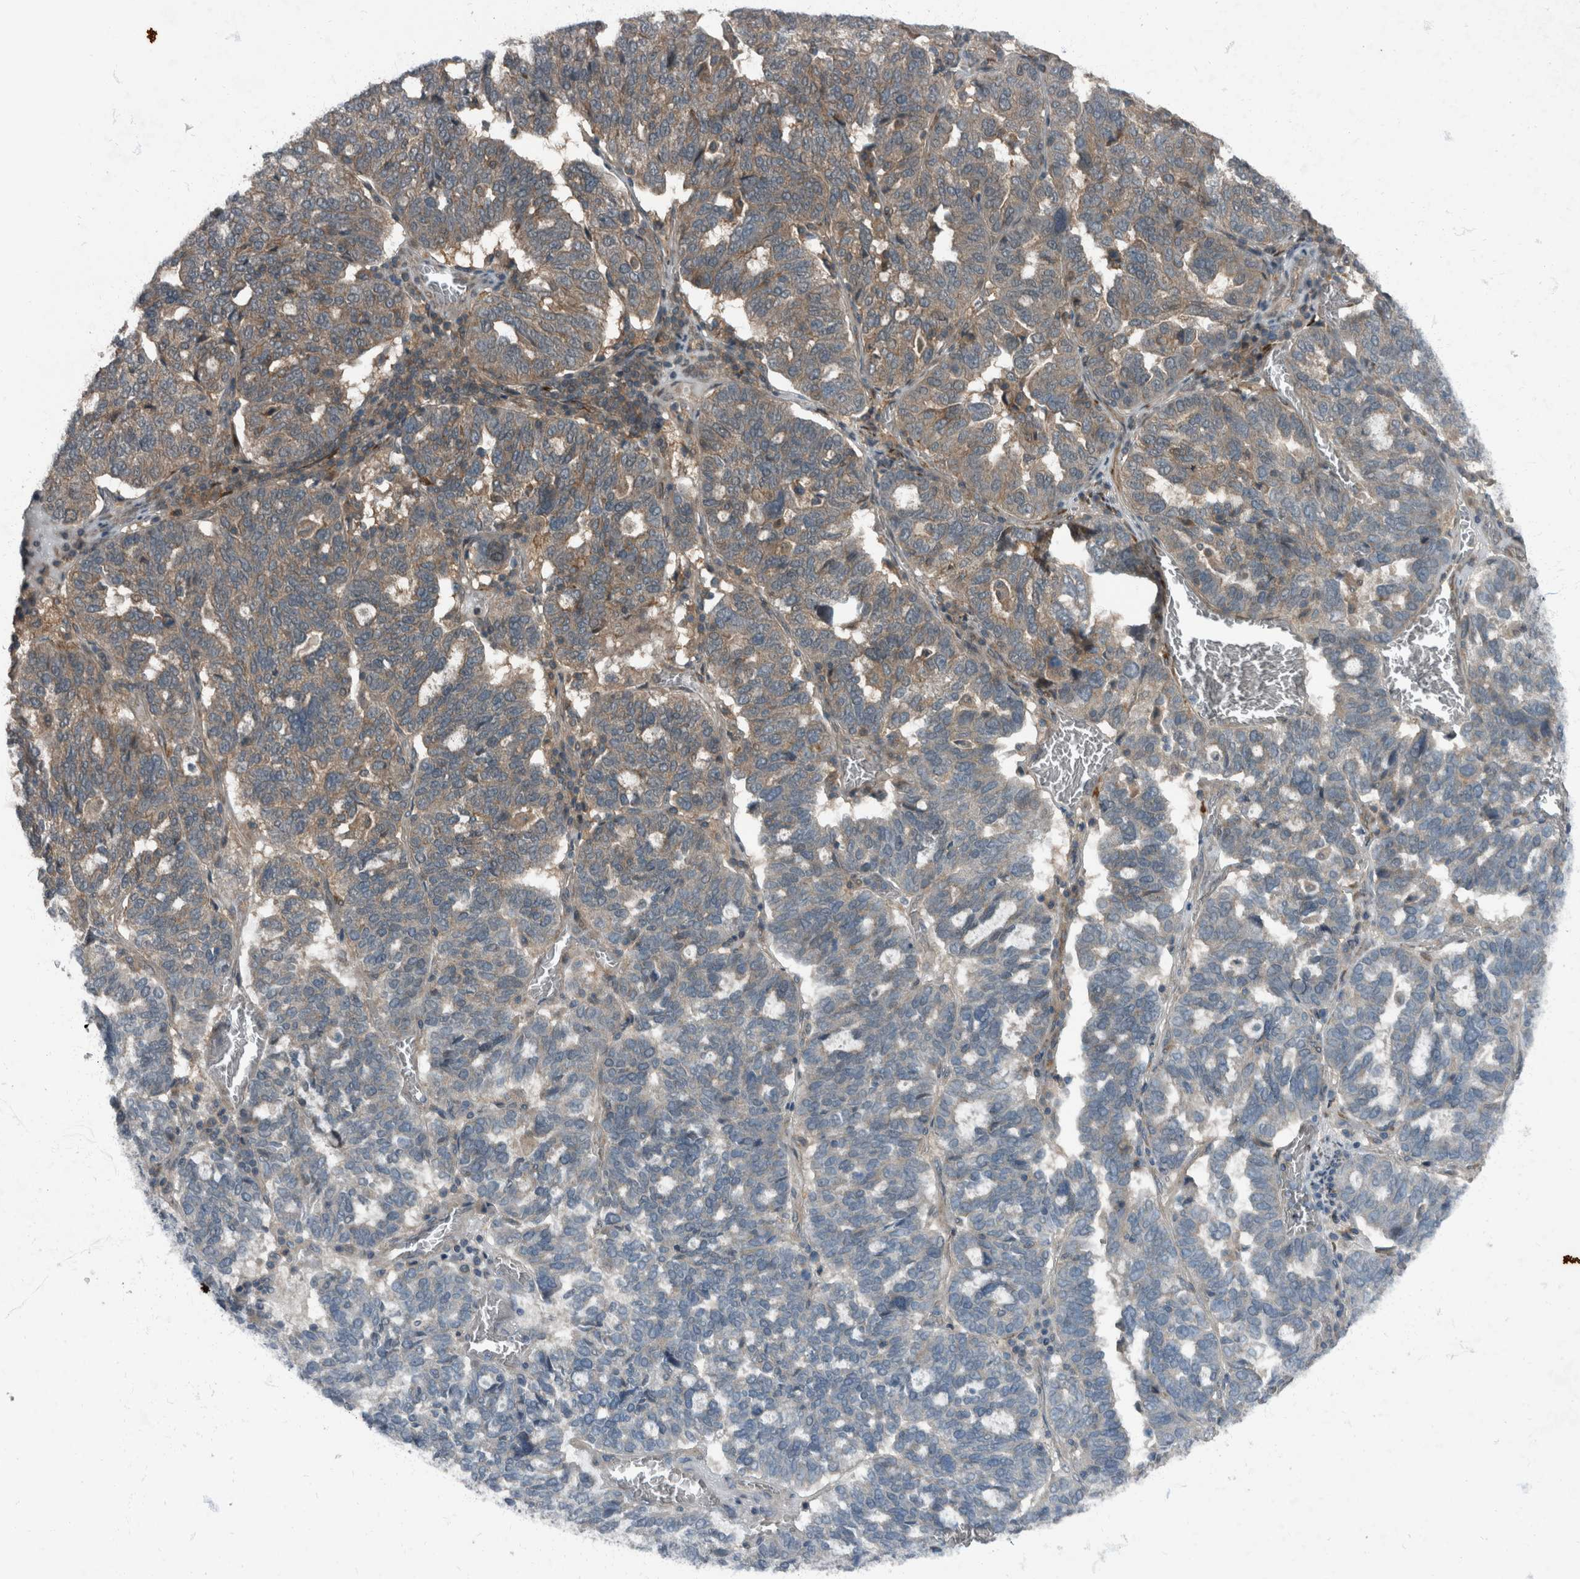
{"staining": {"intensity": "weak", "quantity": "25%-75%", "location": "cytoplasmic/membranous"}, "tissue": "ovarian cancer", "cell_type": "Tumor cells", "image_type": "cancer", "snomed": [{"axis": "morphology", "description": "Cystadenocarcinoma, serous, NOS"}, {"axis": "topography", "description": "Ovary"}], "caption": "Immunohistochemical staining of serous cystadenocarcinoma (ovarian) demonstrates weak cytoplasmic/membranous protein expression in about 25%-75% of tumor cells.", "gene": "RABGGTB", "patient": {"sex": "female", "age": 59}}